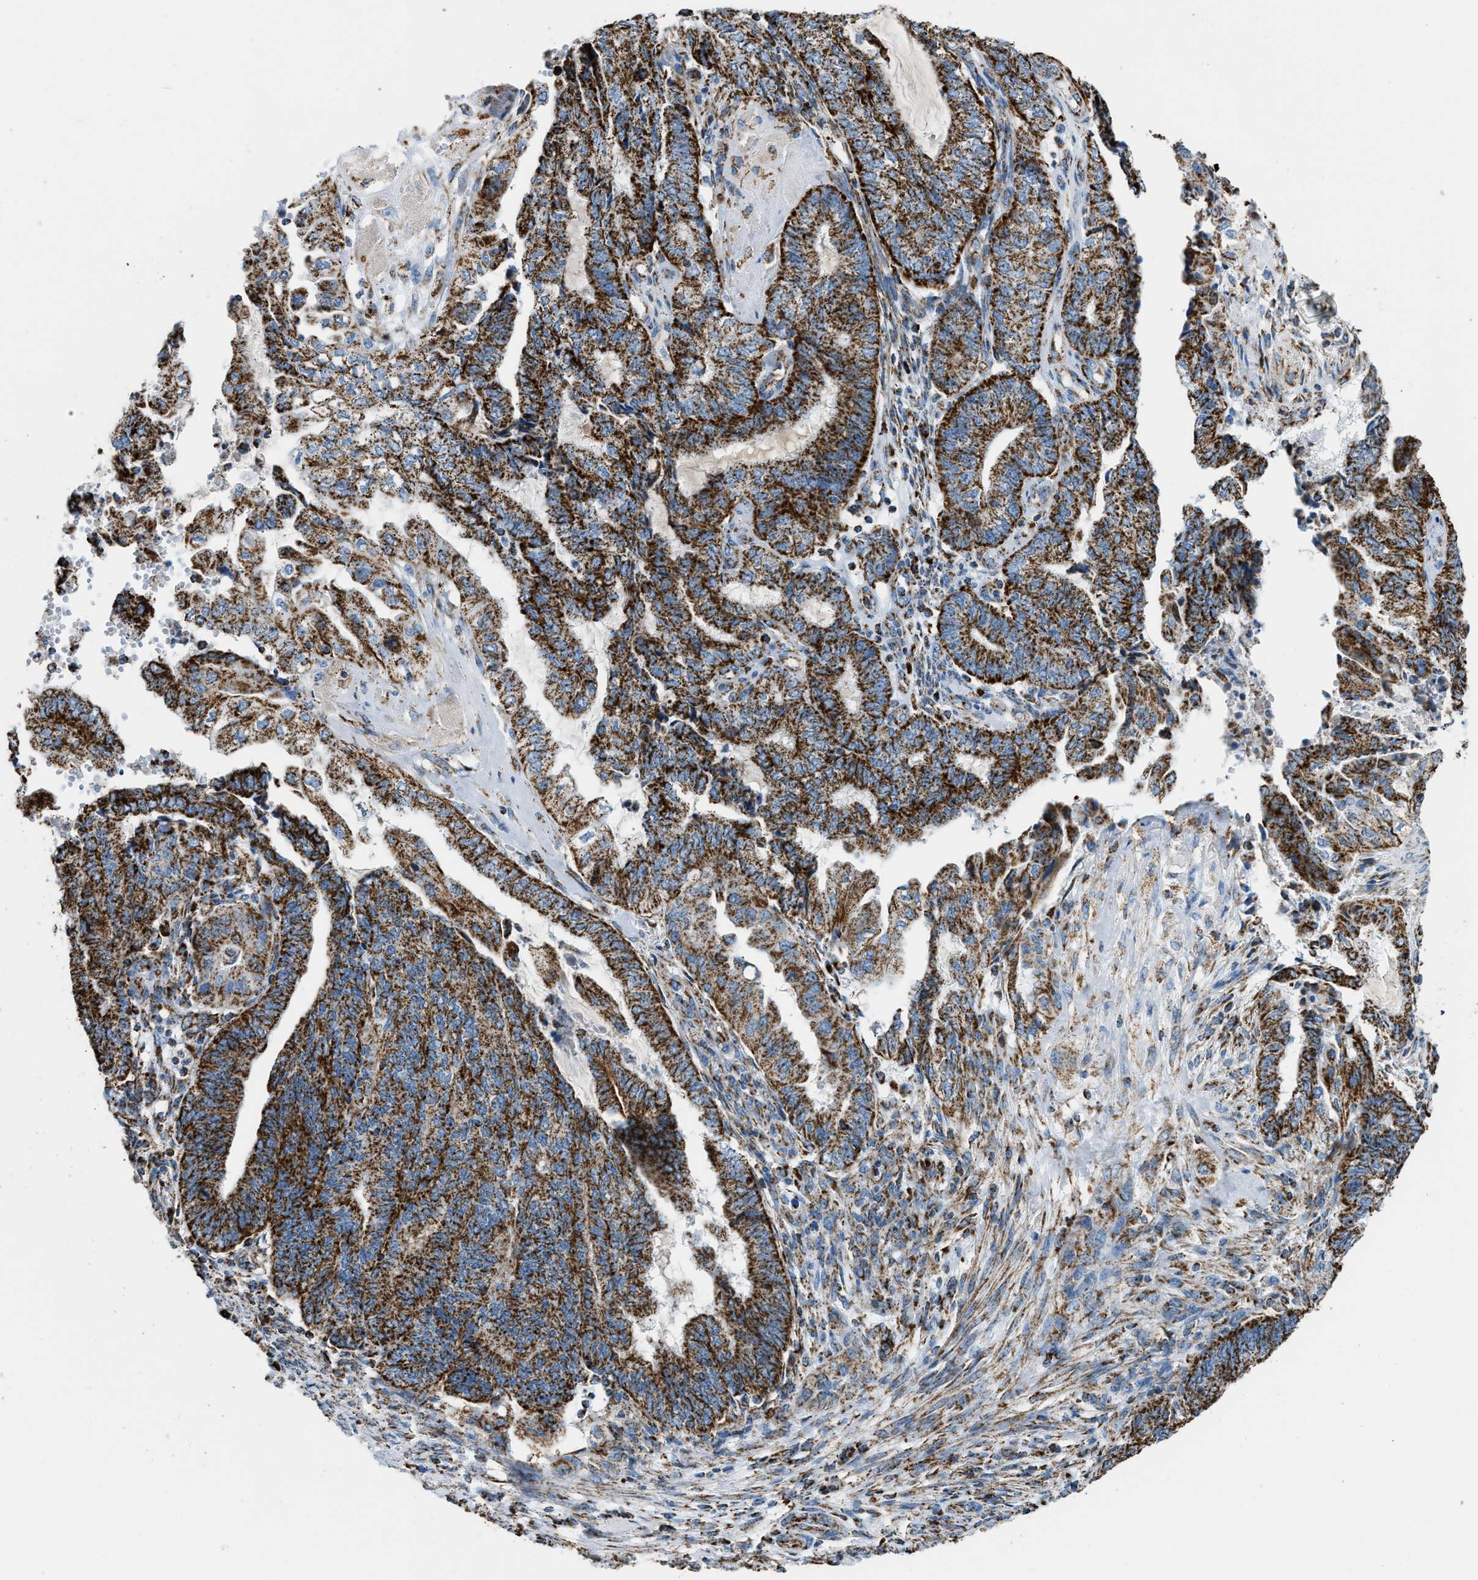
{"staining": {"intensity": "strong", "quantity": ">75%", "location": "cytoplasmic/membranous"}, "tissue": "endometrial cancer", "cell_type": "Tumor cells", "image_type": "cancer", "snomed": [{"axis": "morphology", "description": "Adenocarcinoma, NOS"}, {"axis": "topography", "description": "Uterus"}, {"axis": "topography", "description": "Endometrium"}], "caption": "Adenocarcinoma (endometrial) was stained to show a protein in brown. There is high levels of strong cytoplasmic/membranous staining in approximately >75% of tumor cells.", "gene": "ETFB", "patient": {"sex": "female", "age": 70}}